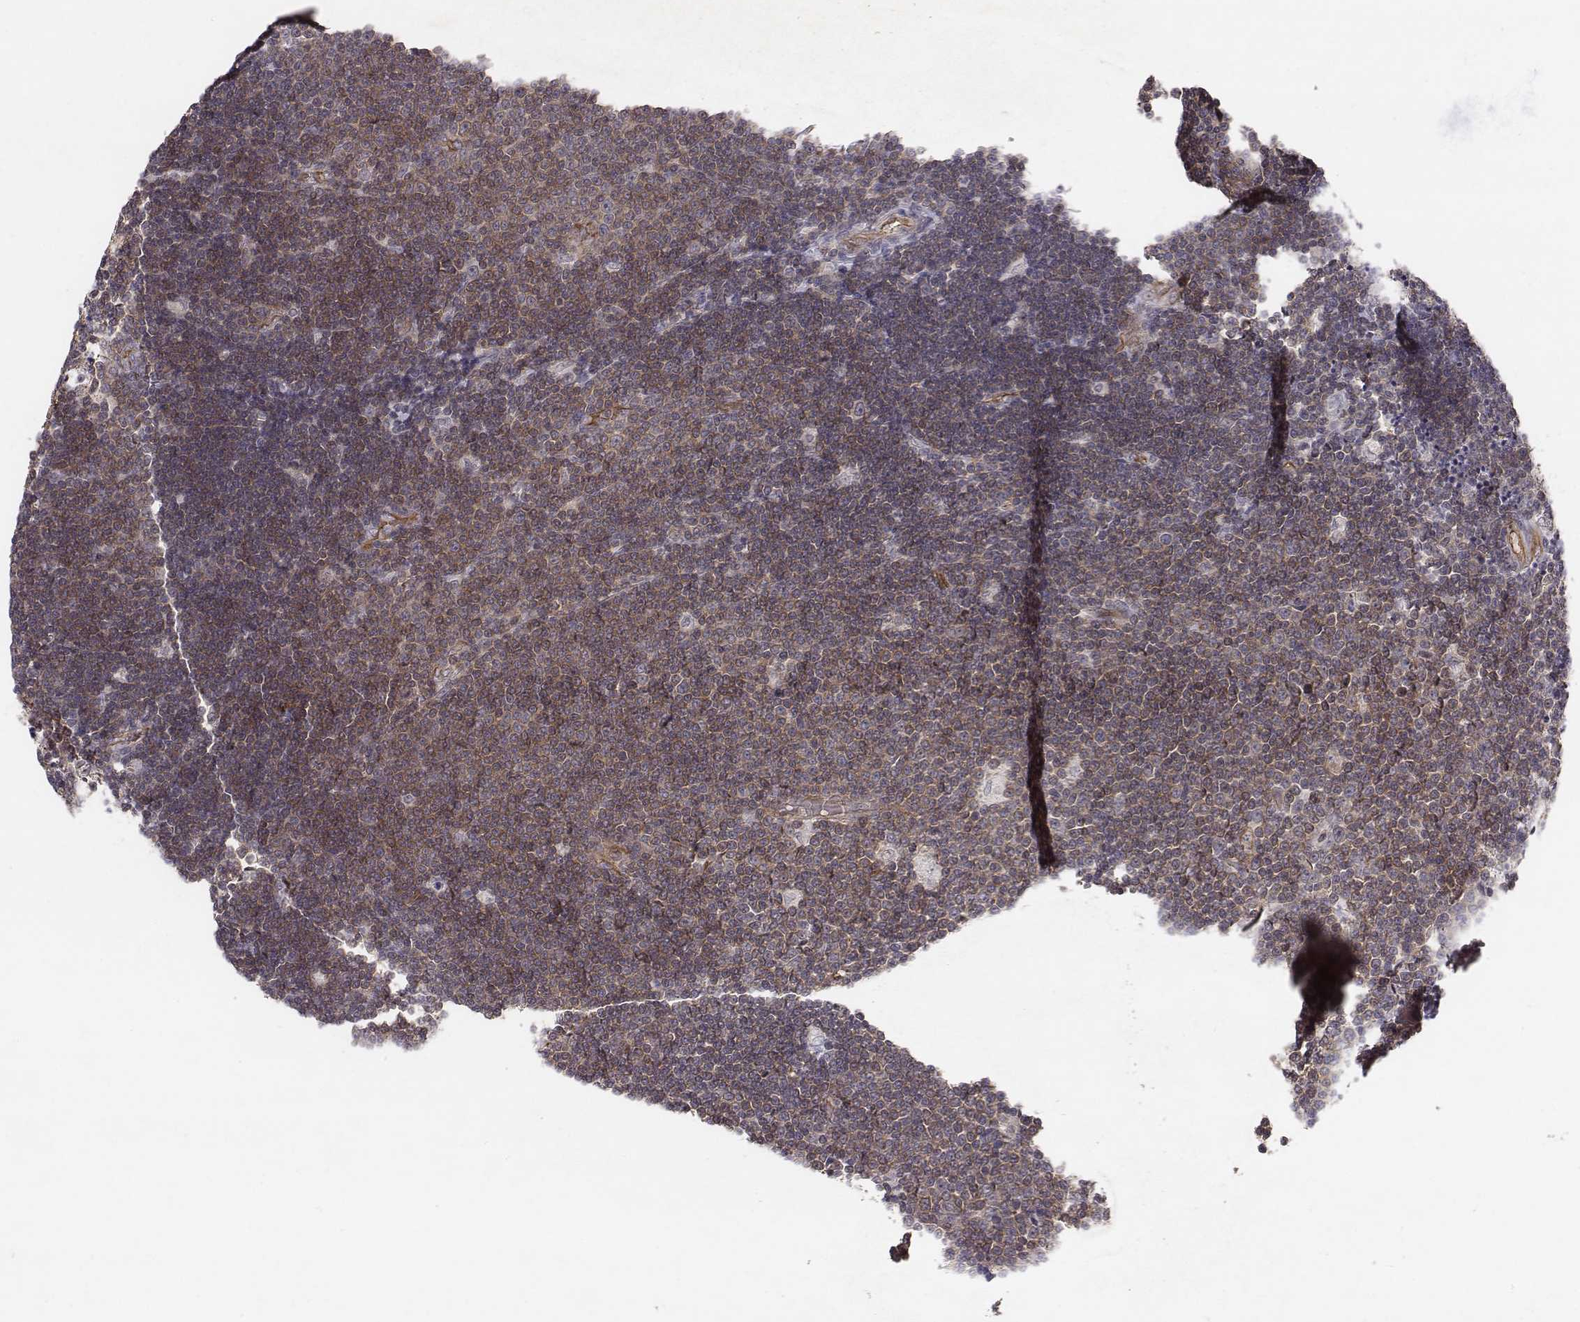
{"staining": {"intensity": "moderate", "quantity": "25%-75%", "location": "cytoplasmic/membranous"}, "tissue": "lymphoma", "cell_type": "Tumor cells", "image_type": "cancer", "snomed": [{"axis": "morphology", "description": "Malignant lymphoma, non-Hodgkin's type, Low grade"}, {"axis": "topography", "description": "Brain"}], "caption": "Immunohistochemical staining of human low-grade malignant lymphoma, non-Hodgkin's type exhibits medium levels of moderate cytoplasmic/membranous expression in approximately 25%-75% of tumor cells.", "gene": "PTPRG", "patient": {"sex": "female", "age": 66}}